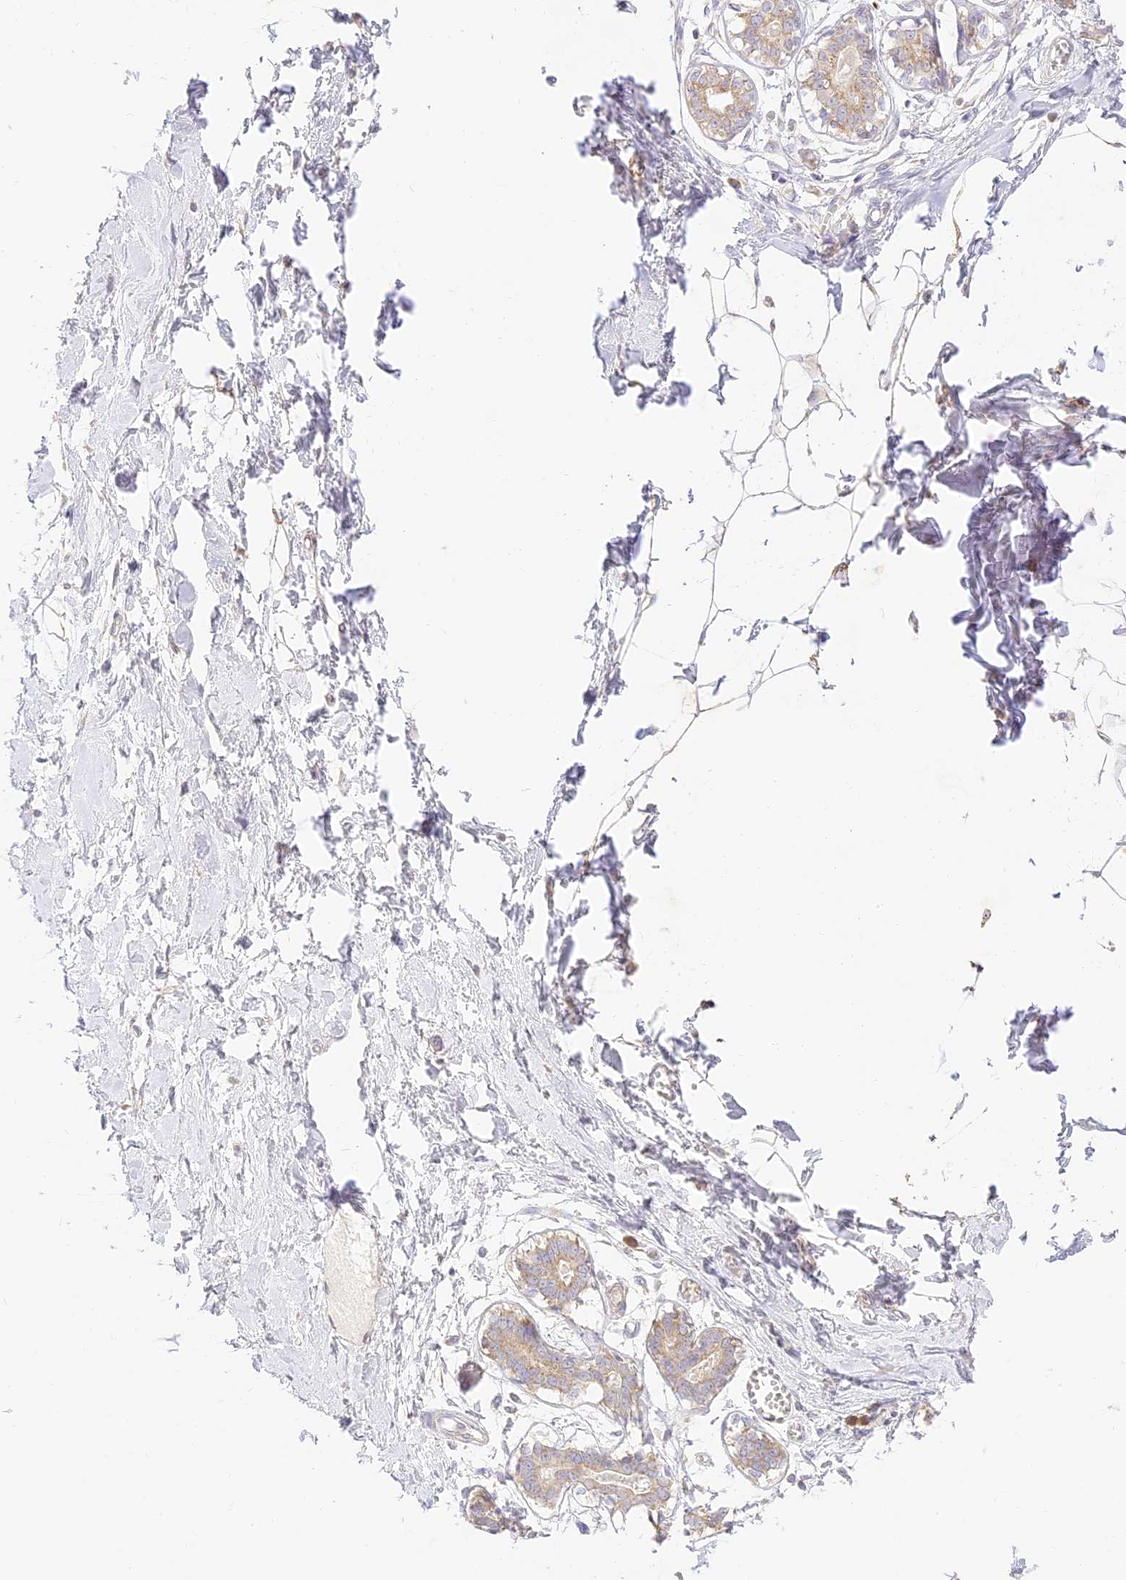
{"staining": {"intensity": "negative", "quantity": "none", "location": "none"}, "tissue": "breast", "cell_type": "Adipocytes", "image_type": "normal", "snomed": [{"axis": "morphology", "description": "Normal tissue, NOS"}, {"axis": "topography", "description": "Breast"}], "caption": "Adipocytes are negative for brown protein staining in normal breast. (Stains: DAB (3,3'-diaminobenzidine) IHC with hematoxylin counter stain, Microscopy: brightfield microscopy at high magnification).", "gene": "LRRC15", "patient": {"sex": "female", "age": 27}}